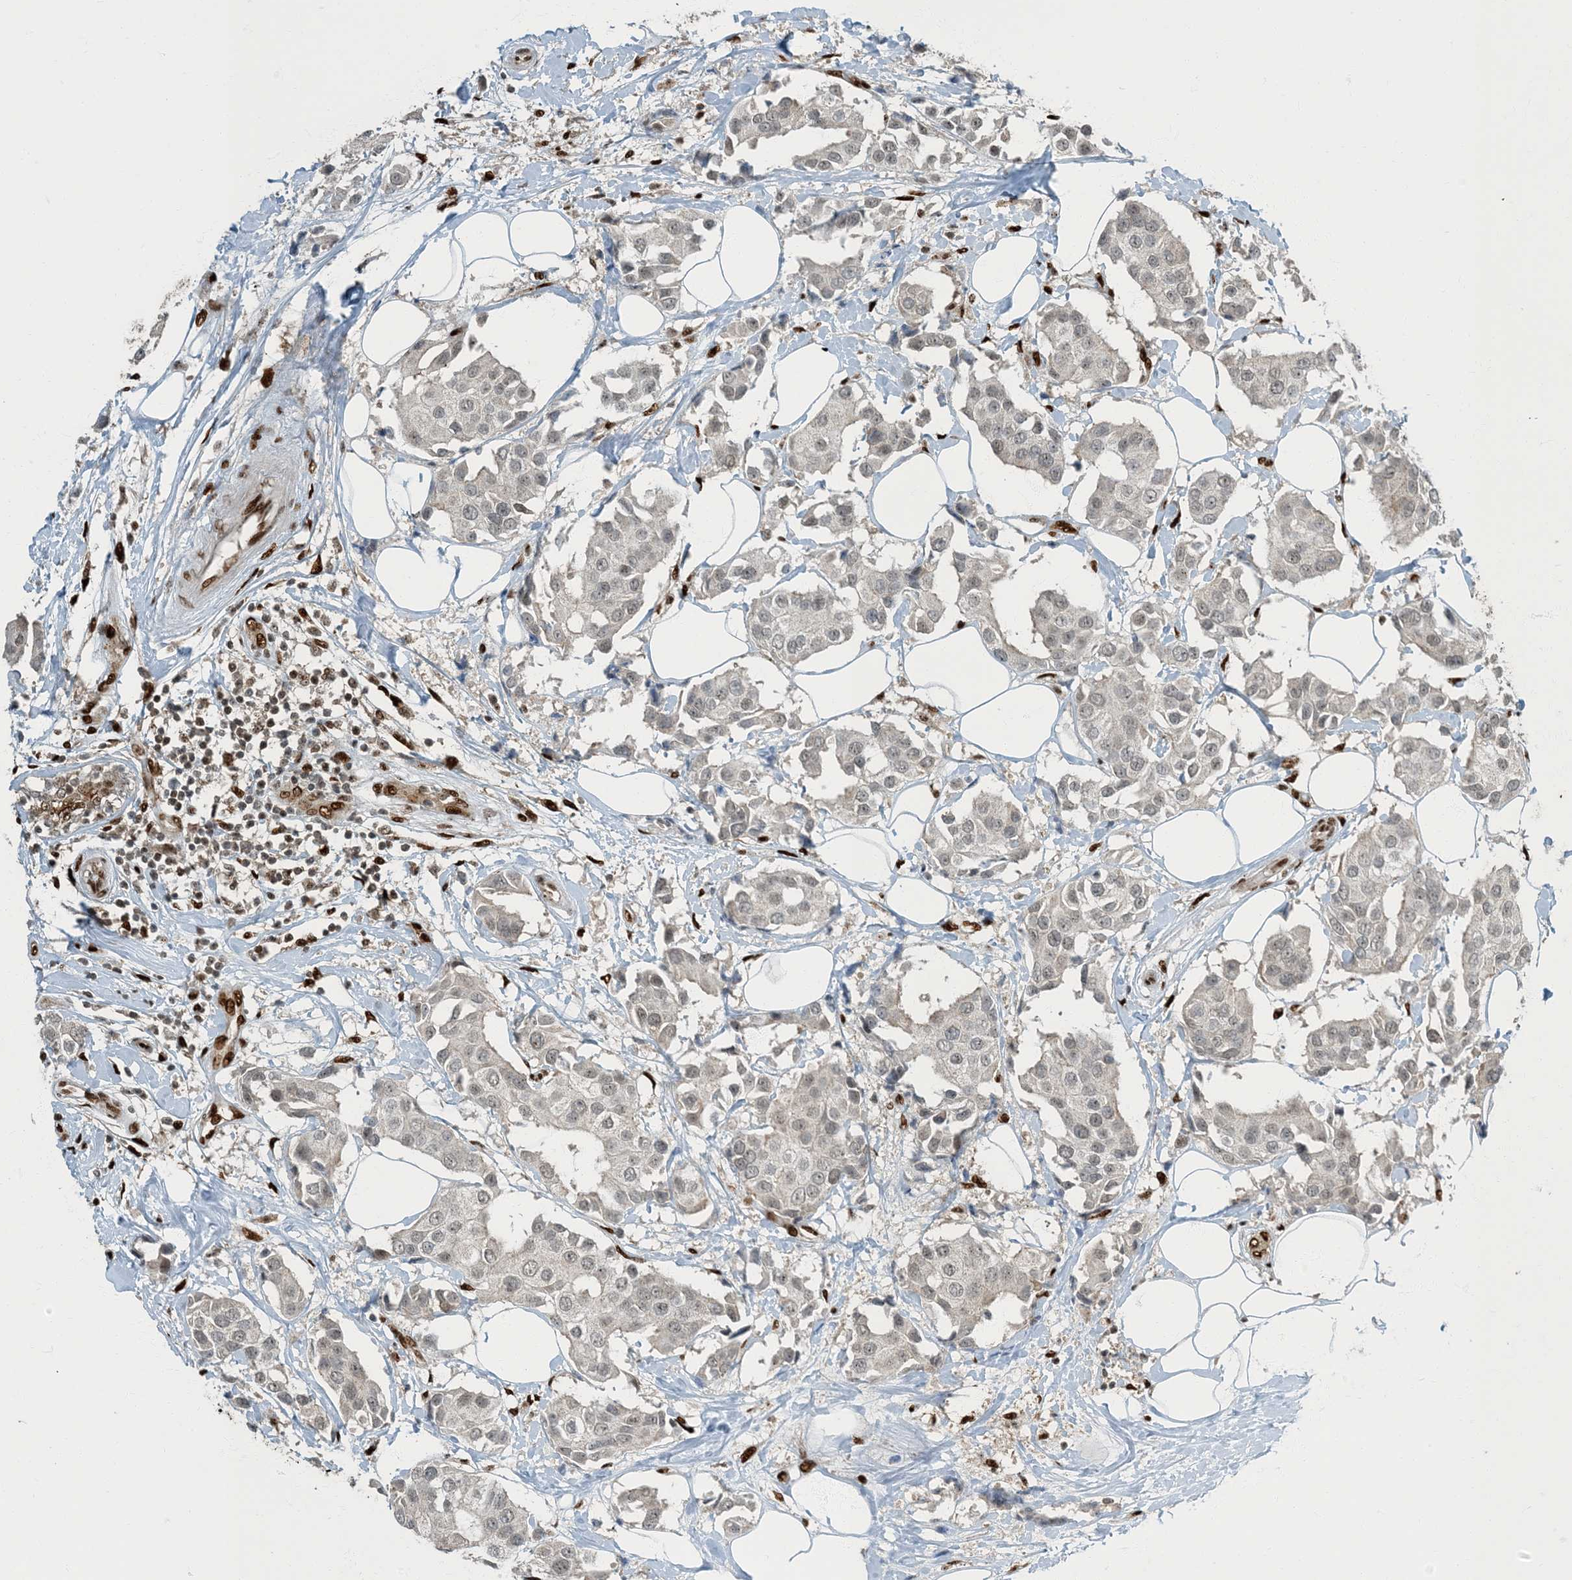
{"staining": {"intensity": "negative", "quantity": "none", "location": "none"}, "tissue": "breast cancer", "cell_type": "Tumor cells", "image_type": "cancer", "snomed": [{"axis": "morphology", "description": "Normal tissue, NOS"}, {"axis": "morphology", "description": "Duct carcinoma"}, {"axis": "topography", "description": "Breast"}], "caption": "Tumor cells are negative for brown protein staining in breast cancer.", "gene": "MBD1", "patient": {"sex": "female", "age": 39}}